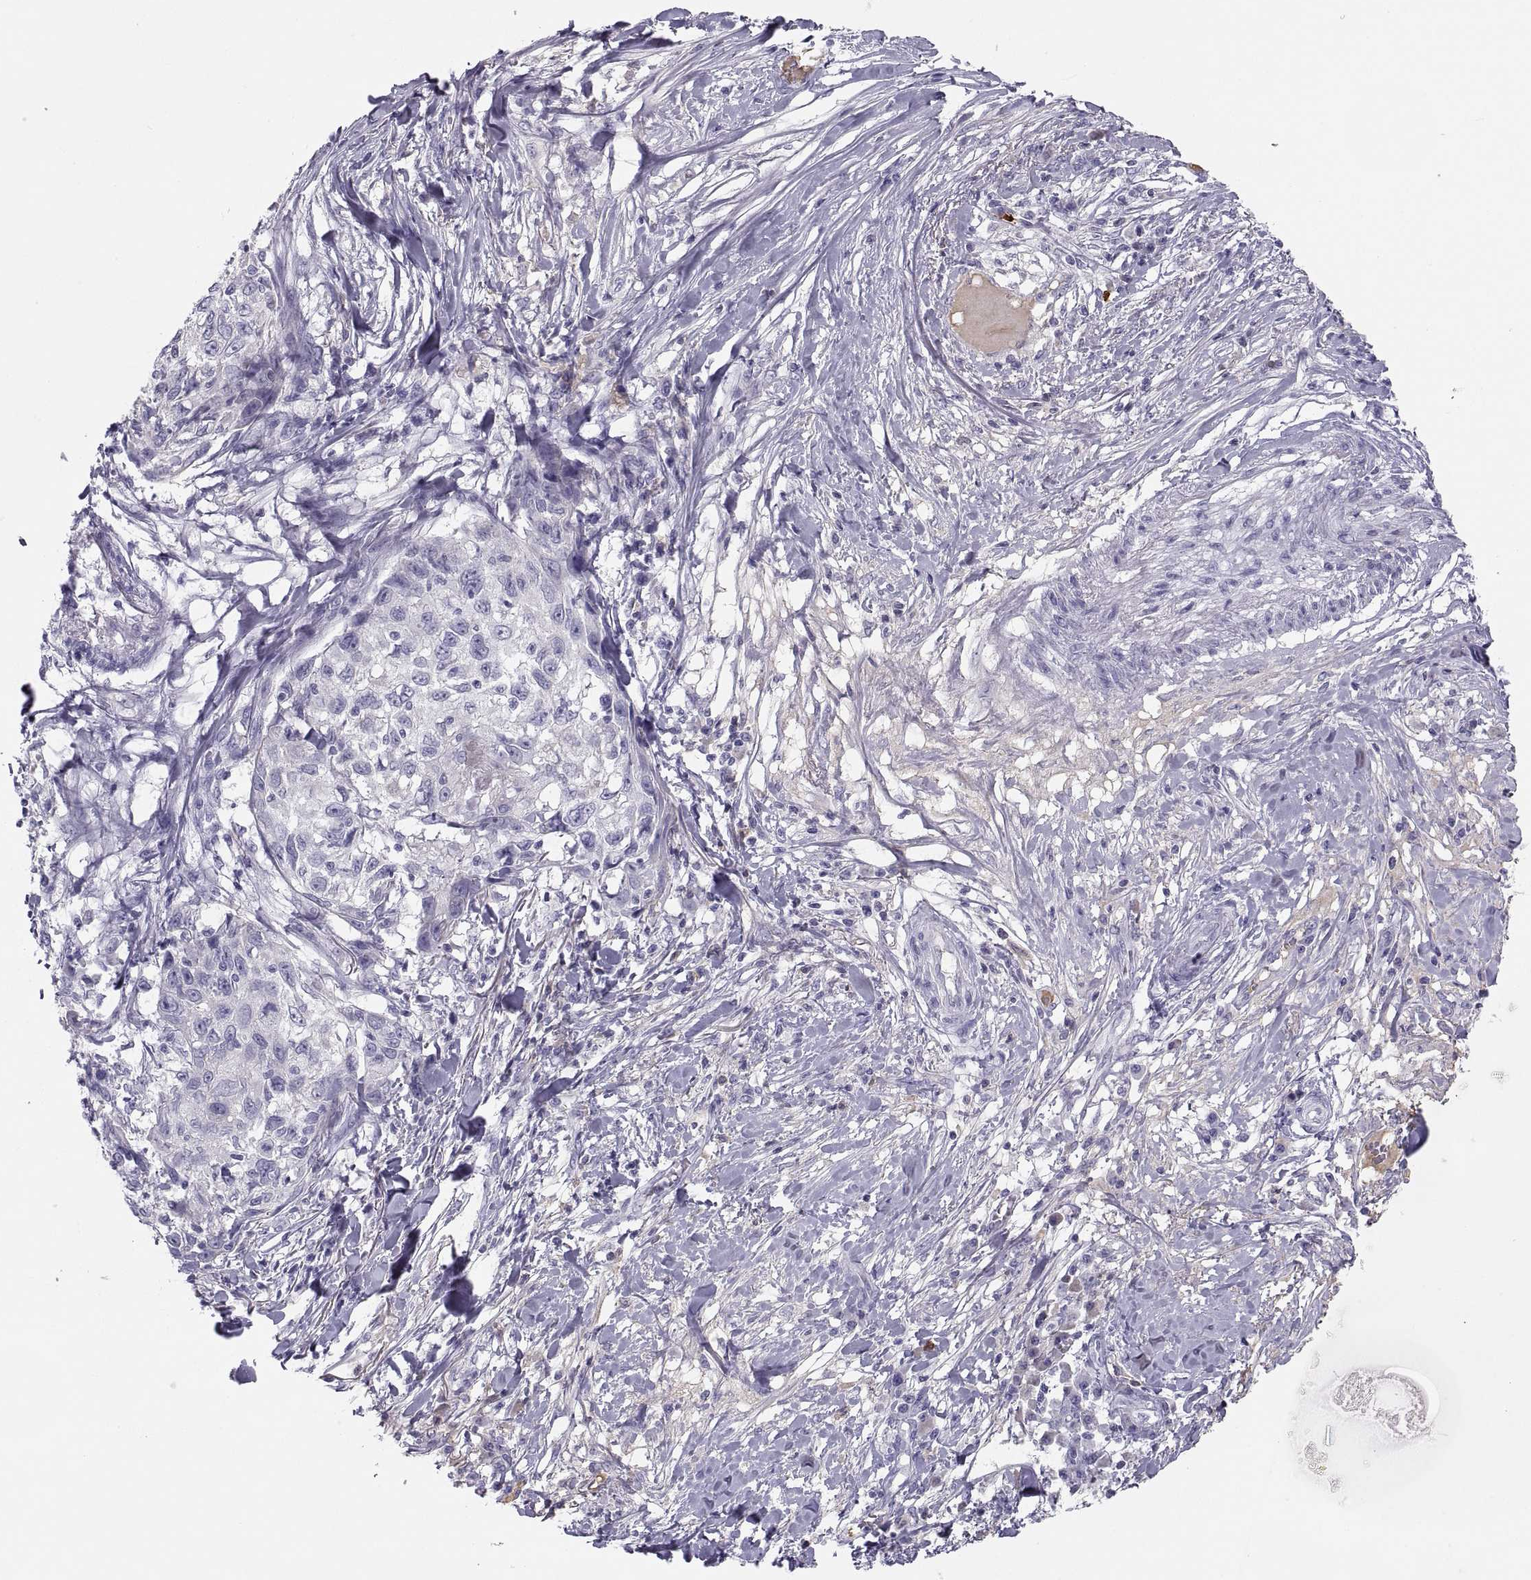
{"staining": {"intensity": "negative", "quantity": "none", "location": "none"}, "tissue": "skin cancer", "cell_type": "Tumor cells", "image_type": "cancer", "snomed": [{"axis": "morphology", "description": "Squamous cell carcinoma, NOS"}, {"axis": "topography", "description": "Skin"}], "caption": "Skin cancer (squamous cell carcinoma) was stained to show a protein in brown. There is no significant expression in tumor cells.", "gene": "MAGEB2", "patient": {"sex": "male", "age": 92}}